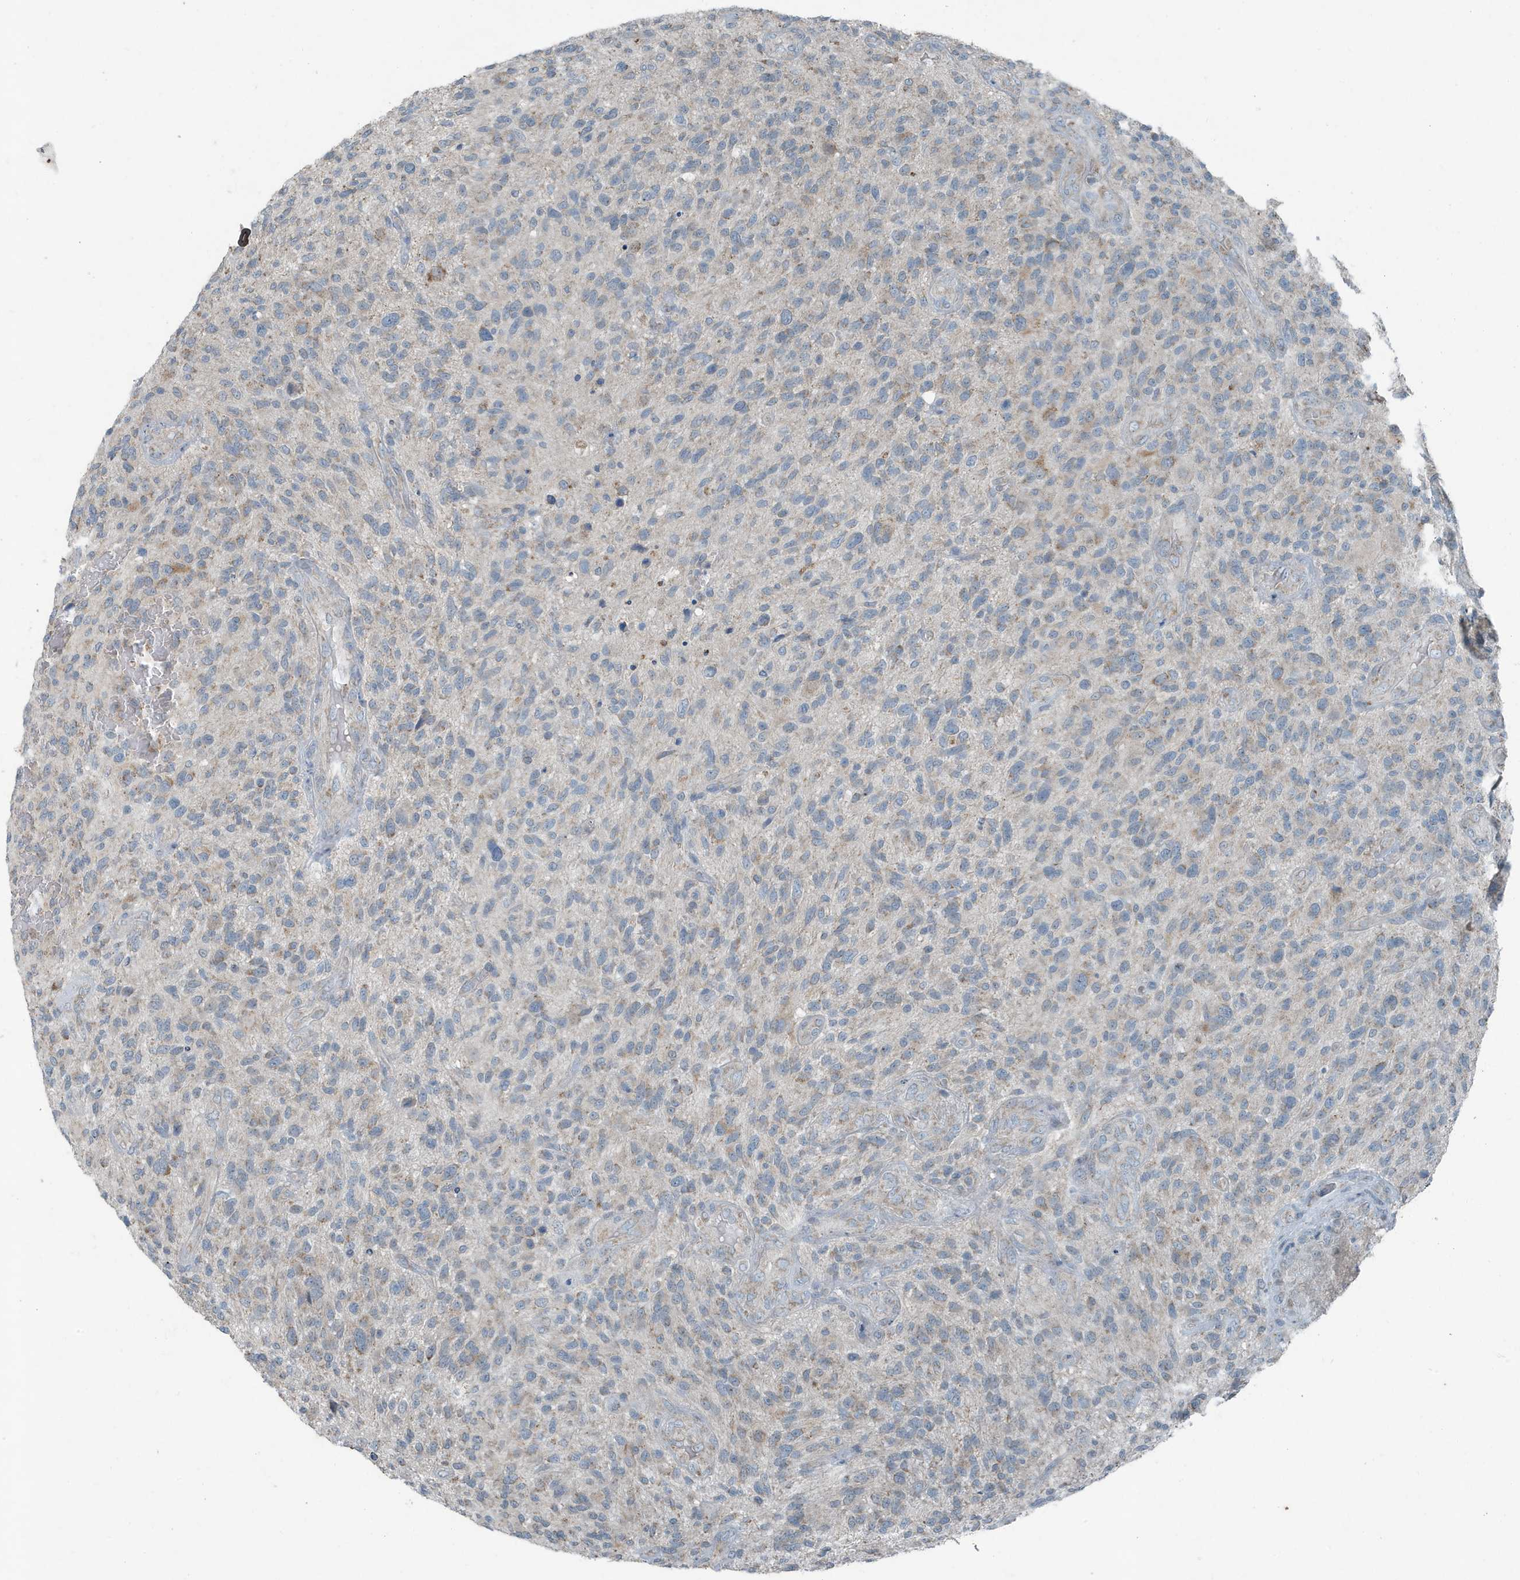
{"staining": {"intensity": "weak", "quantity": "<25%", "location": "cytoplasmic/membranous"}, "tissue": "glioma", "cell_type": "Tumor cells", "image_type": "cancer", "snomed": [{"axis": "morphology", "description": "Glioma, malignant, High grade"}, {"axis": "topography", "description": "Brain"}], "caption": "High power microscopy image of an immunohistochemistry (IHC) histopathology image of glioma, revealing no significant expression in tumor cells.", "gene": "MT-CYB", "patient": {"sex": "male", "age": 47}}